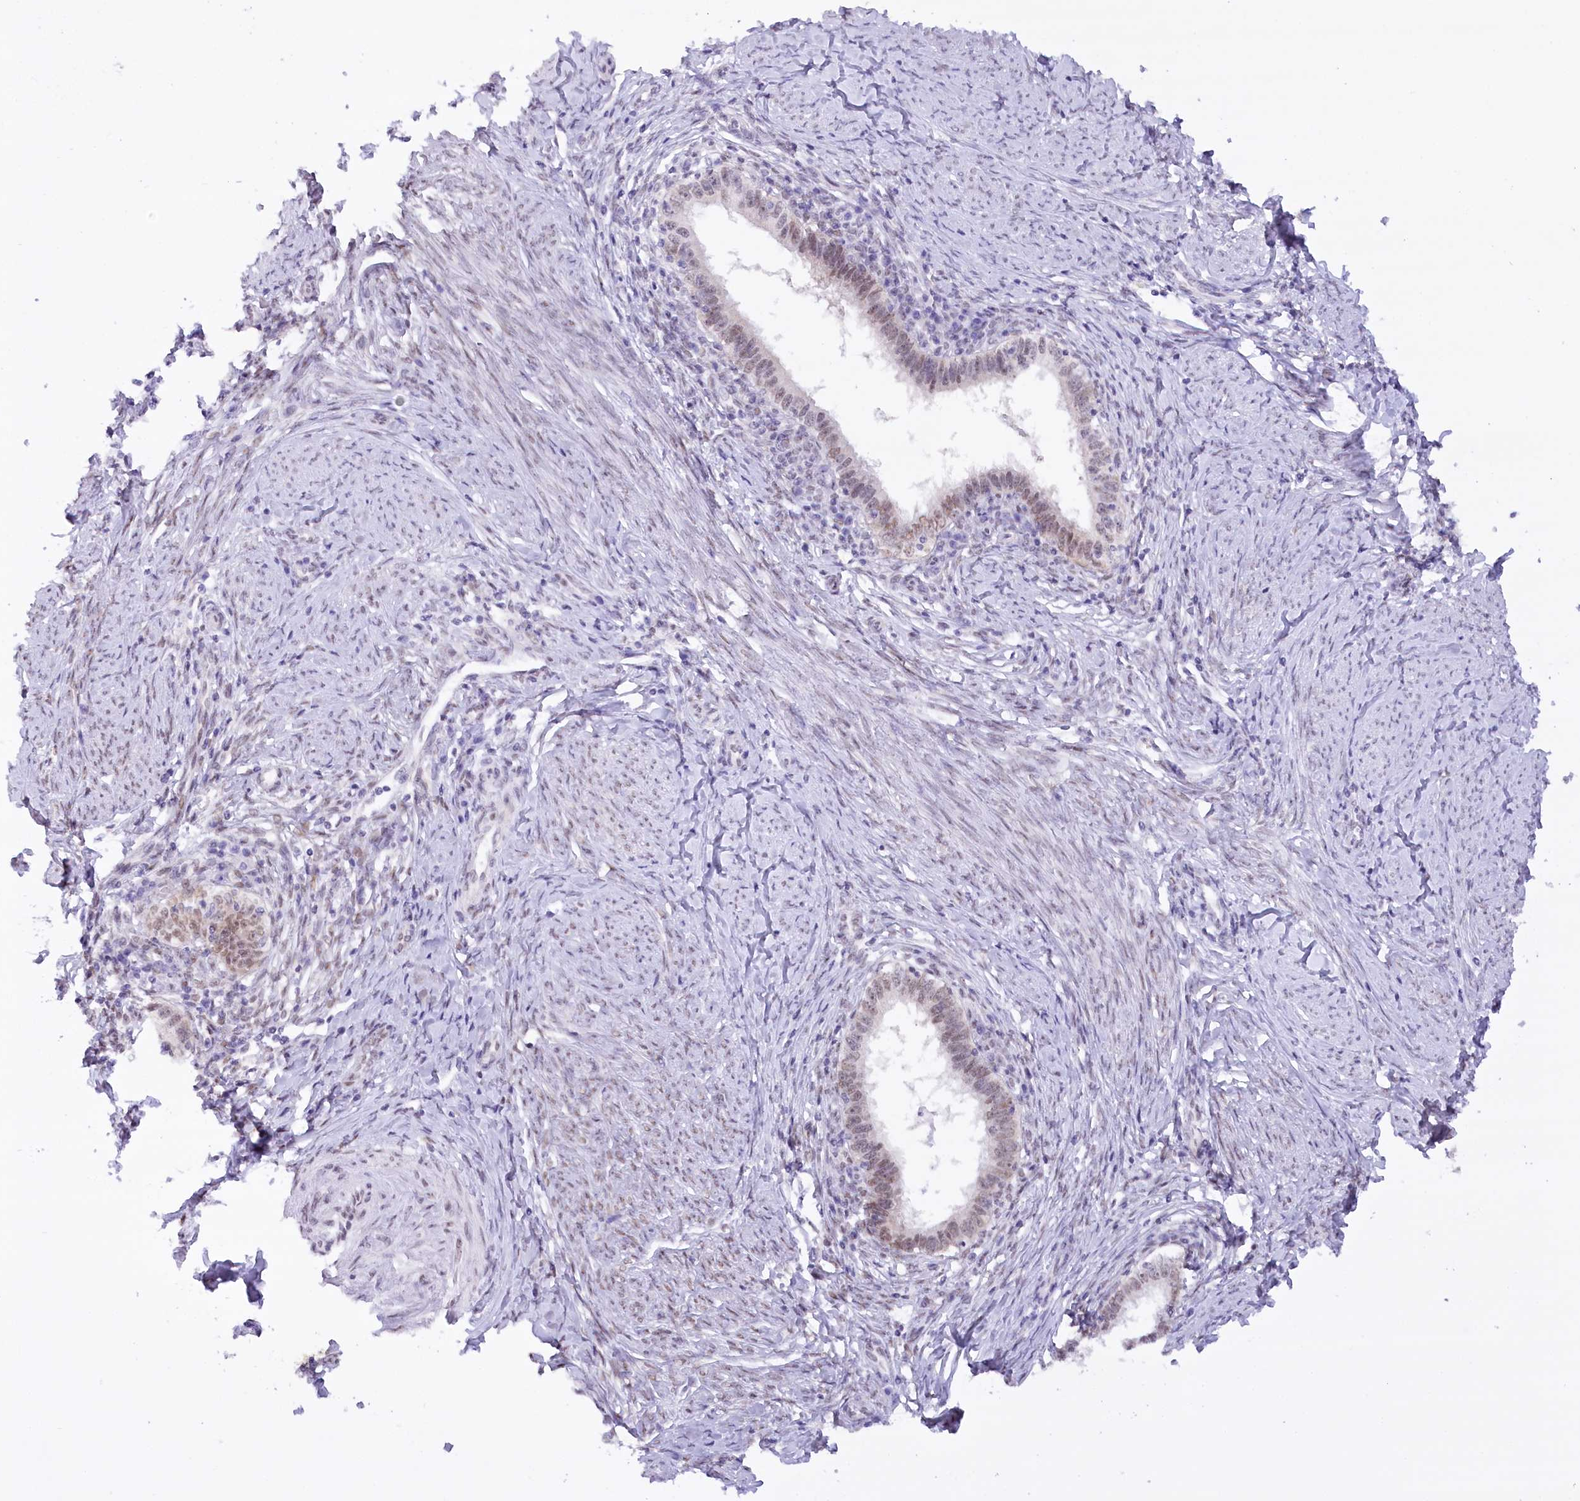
{"staining": {"intensity": "moderate", "quantity": ">75%", "location": "nuclear"}, "tissue": "cervical cancer", "cell_type": "Tumor cells", "image_type": "cancer", "snomed": [{"axis": "morphology", "description": "Adenocarcinoma, NOS"}, {"axis": "topography", "description": "Cervix"}], "caption": "Brown immunohistochemical staining in human cervical adenocarcinoma reveals moderate nuclear staining in approximately >75% of tumor cells.", "gene": "HNRNPA0", "patient": {"sex": "female", "age": 36}}